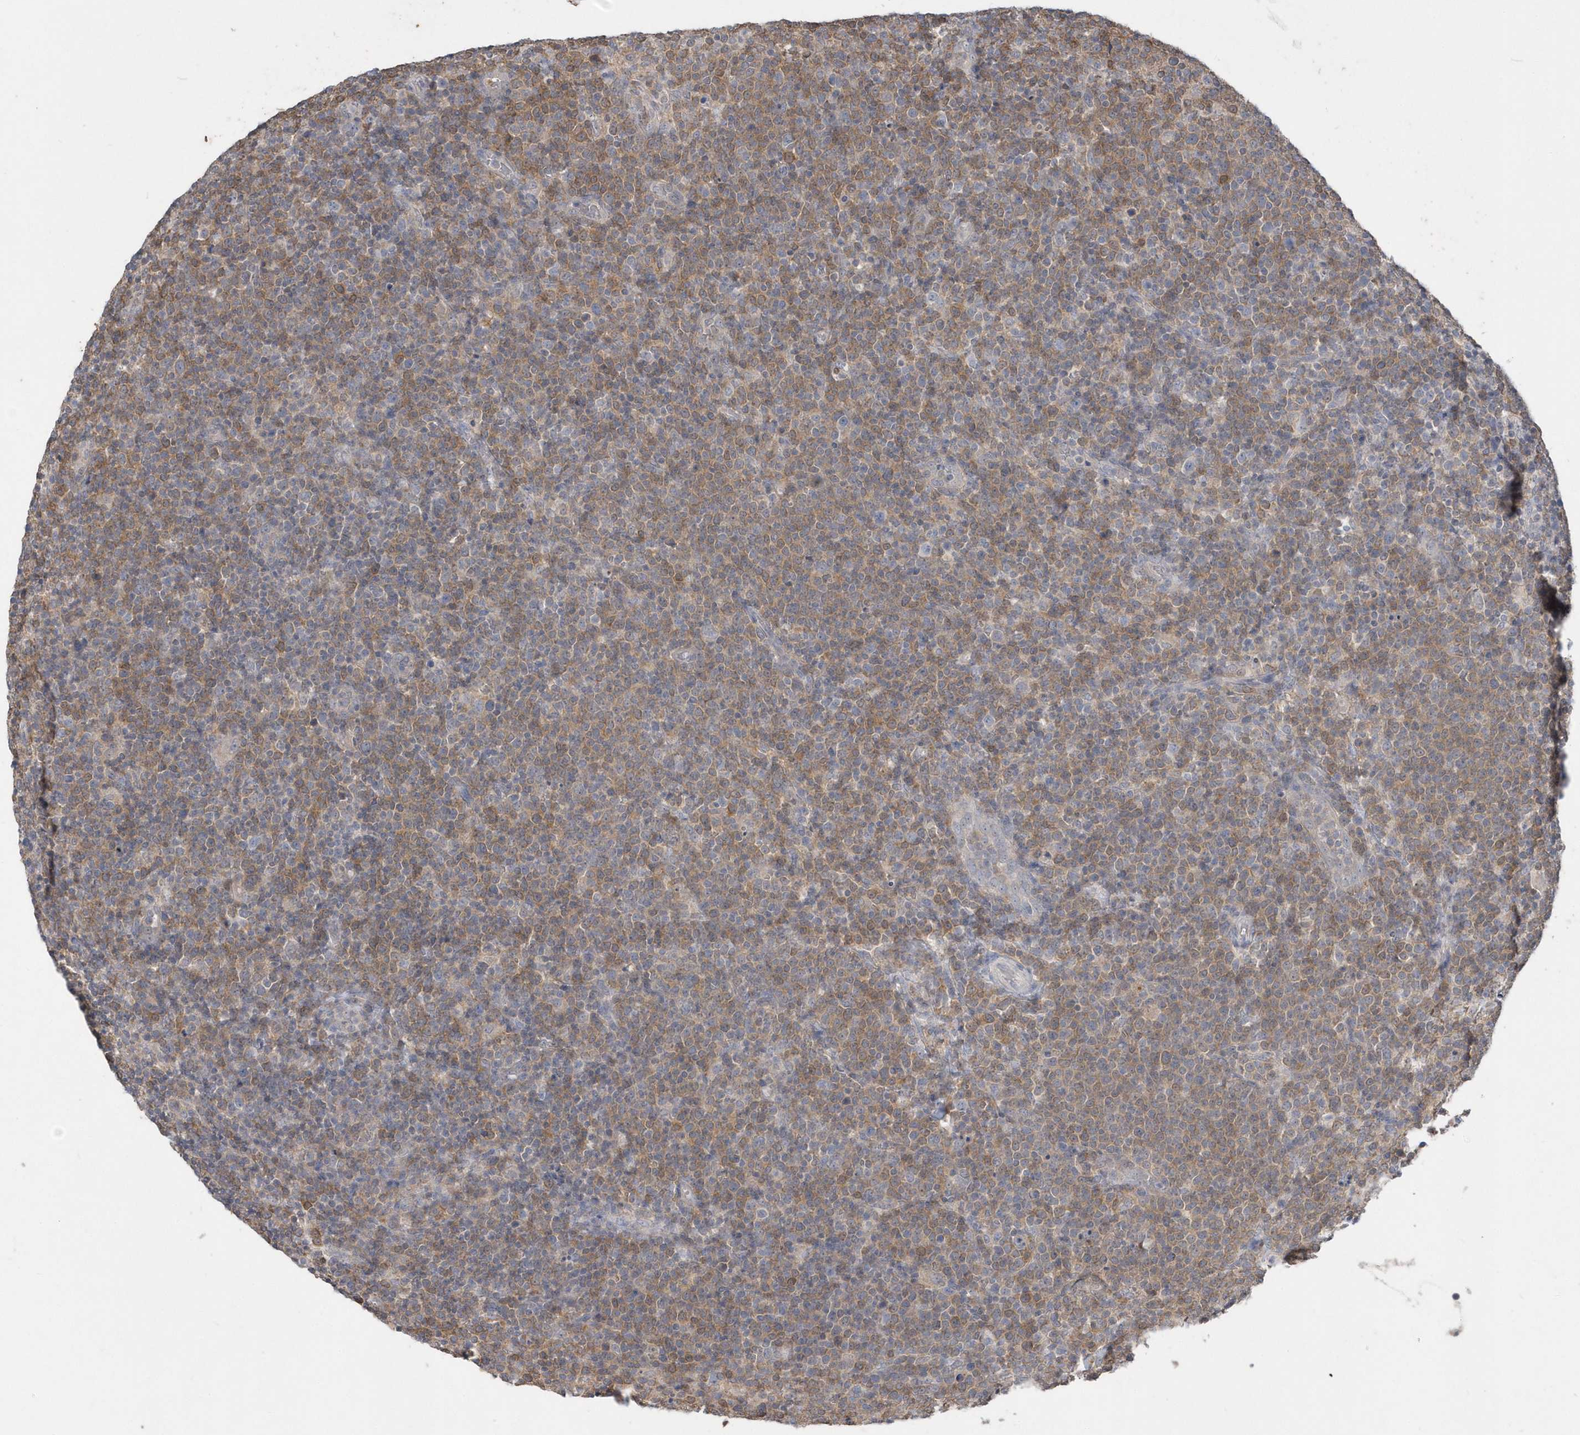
{"staining": {"intensity": "moderate", "quantity": "25%-75%", "location": "cytoplasmic/membranous"}, "tissue": "lymphoma", "cell_type": "Tumor cells", "image_type": "cancer", "snomed": [{"axis": "morphology", "description": "Malignant lymphoma, non-Hodgkin's type, High grade"}, {"axis": "topography", "description": "Lymph node"}], "caption": "Immunohistochemistry image of neoplastic tissue: human lymphoma stained using immunohistochemistry (IHC) demonstrates medium levels of moderate protein expression localized specifically in the cytoplasmic/membranous of tumor cells, appearing as a cytoplasmic/membranous brown color.", "gene": "AKR7A2", "patient": {"sex": "male", "age": 61}}